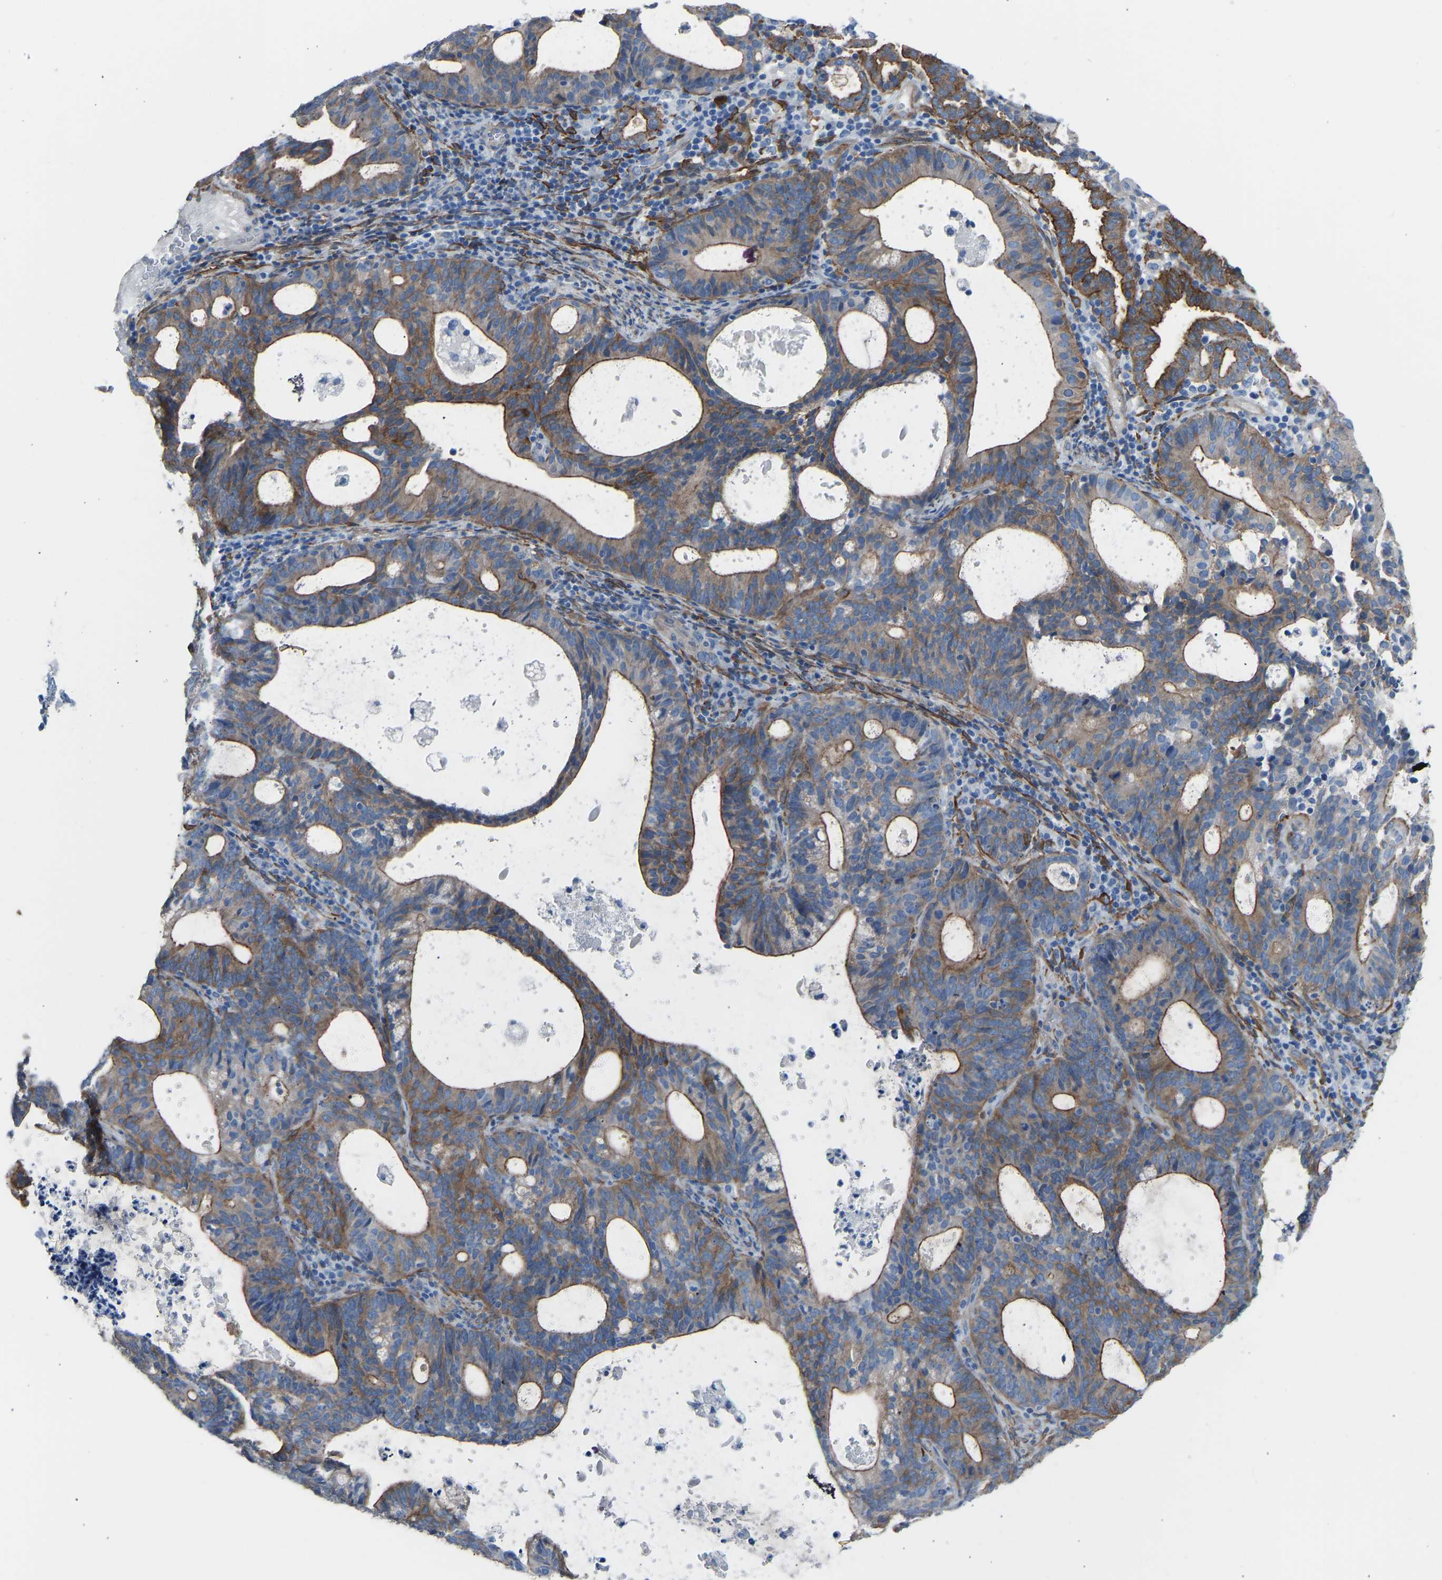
{"staining": {"intensity": "moderate", "quantity": ">75%", "location": "cytoplasmic/membranous"}, "tissue": "endometrial cancer", "cell_type": "Tumor cells", "image_type": "cancer", "snomed": [{"axis": "morphology", "description": "Adenocarcinoma, NOS"}, {"axis": "topography", "description": "Uterus"}], "caption": "Endometrial cancer (adenocarcinoma) stained for a protein (brown) demonstrates moderate cytoplasmic/membranous positive staining in about >75% of tumor cells.", "gene": "MYH10", "patient": {"sex": "female", "age": 83}}